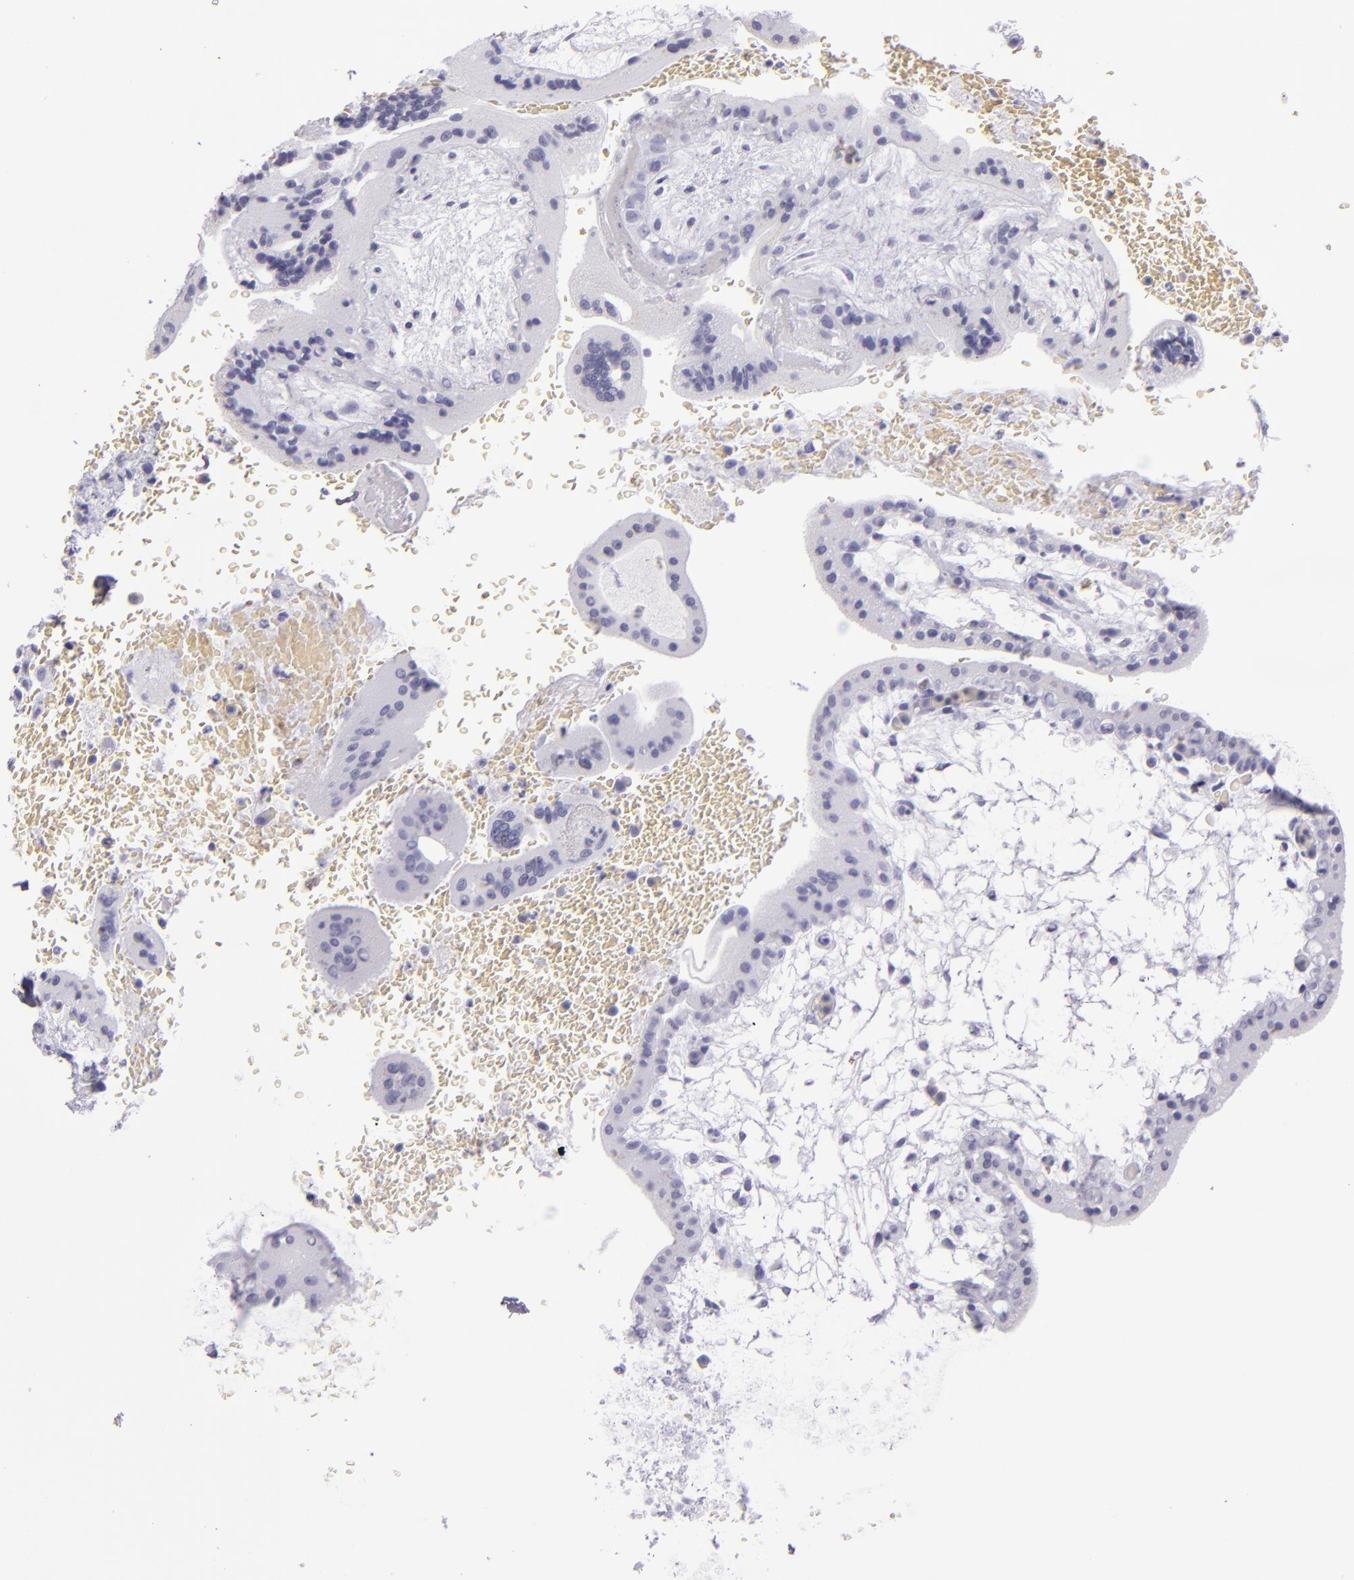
{"staining": {"intensity": "negative", "quantity": "none", "location": "none"}, "tissue": "placenta", "cell_type": "Trophoblastic cells", "image_type": "normal", "snomed": [{"axis": "morphology", "description": "Normal tissue, NOS"}, {"axis": "topography", "description": "Placenta"}], "caption": "Immunohistochemistry (IHC) micrograph of unremarkable placenta: human placenta stained with DAB (3,3'-diaminobenzidine) reveals no significant protein expression in trophoblastic cells. The staining is performed using DAB brown chromogen with nuclei counter-stained in using hematoxylin.", "gene": "CR2", "patient": {"sex": "female", "age": 35}}